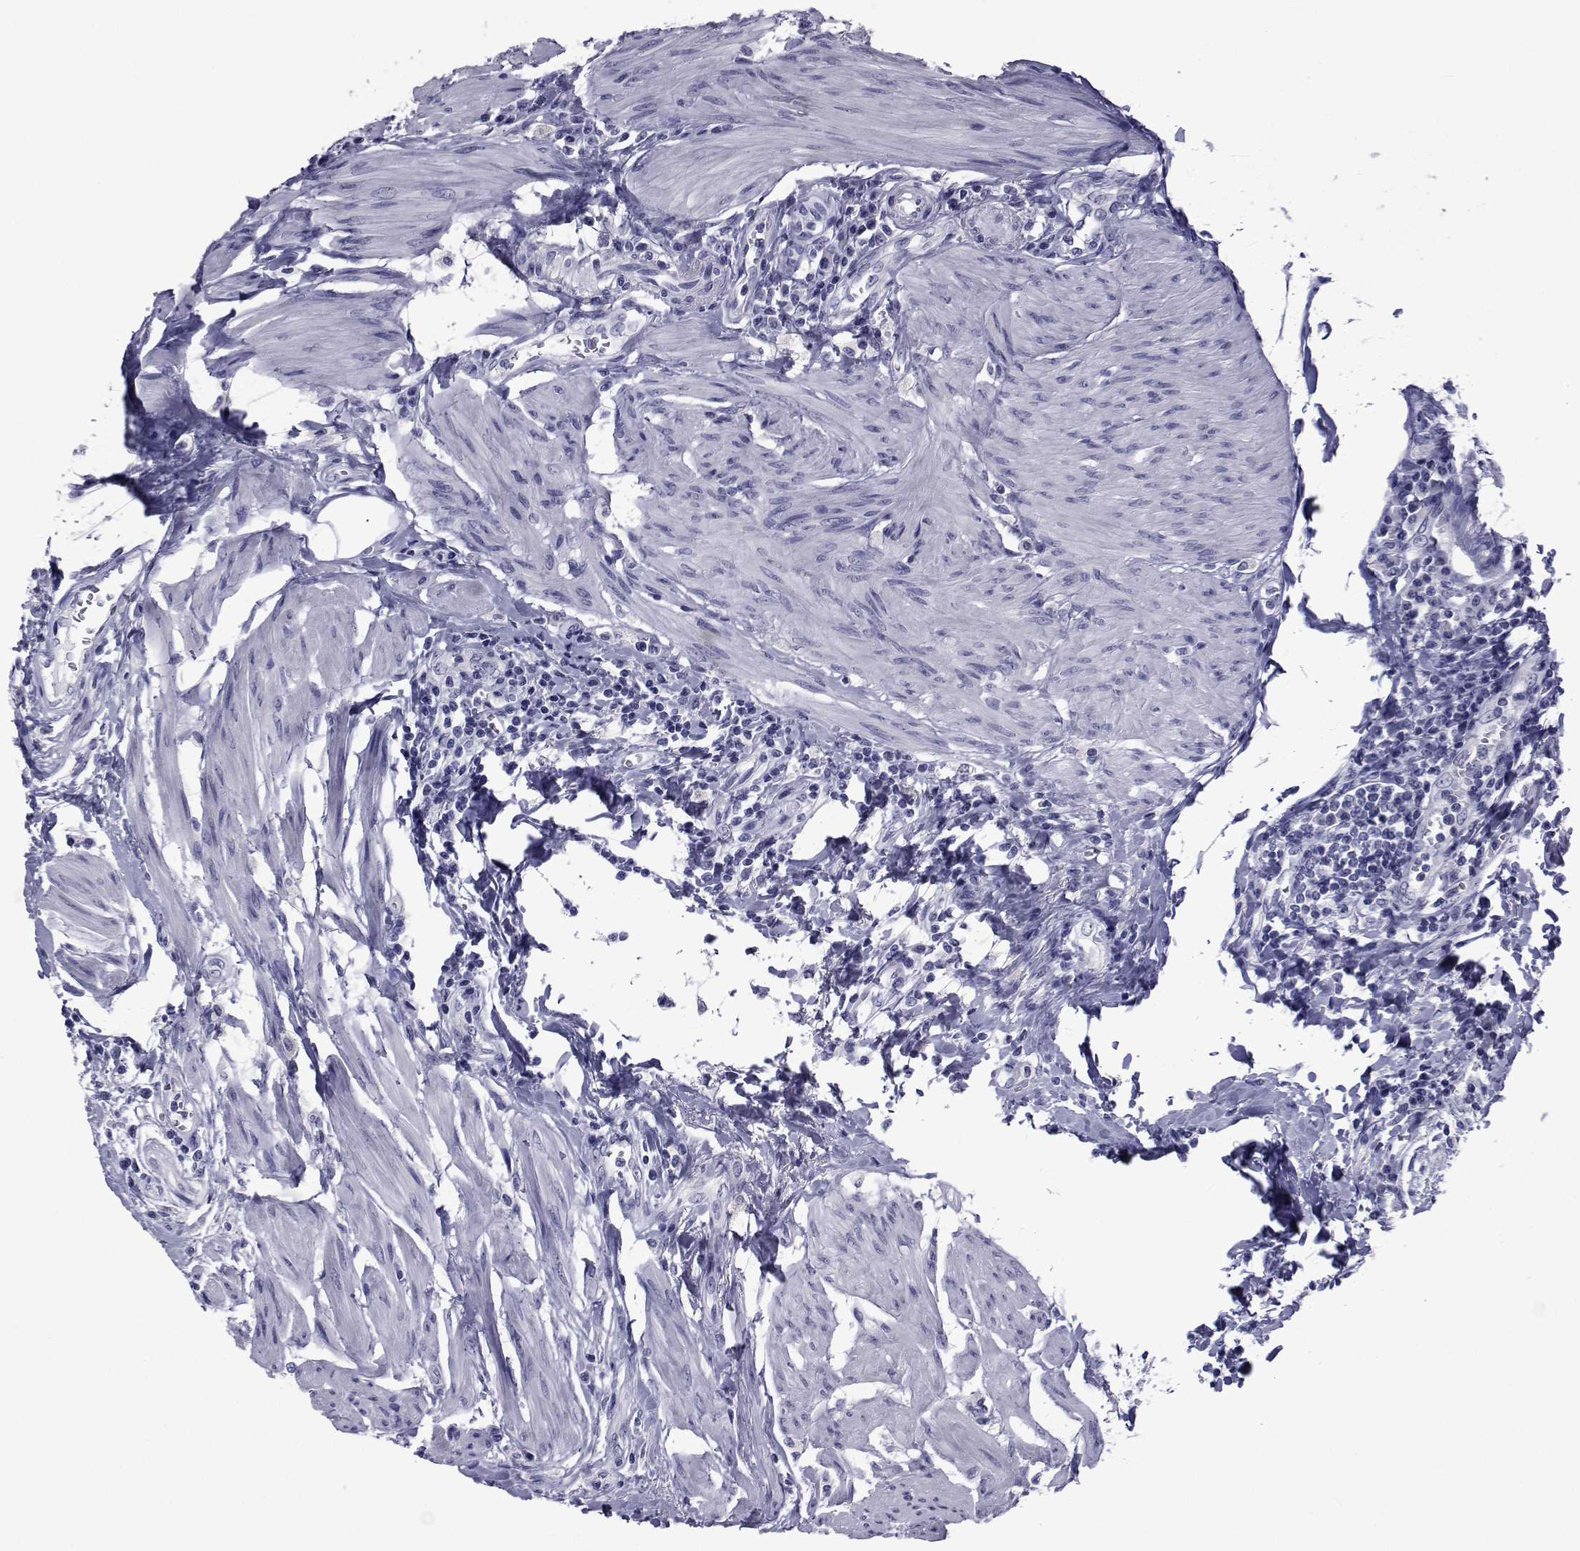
{"staining": {"intensity": "negative", "quantity": "none", "location": "none"}, "tissue": "urothelial cancer", "cell_type": "Tumor cells", "image_type": "cancer", "snomed": [{"axis": "morphology", "description": "Urothelial carcinoma, High grade"}, {"axis": "topography", "description": "Urinary bladder"}], "caption": "Immunohistochemistry of human urothelial cancer shows no staining in tumor cells.", "gene": "GKAP1", "patient": {"sex": "female", "age": 58}}